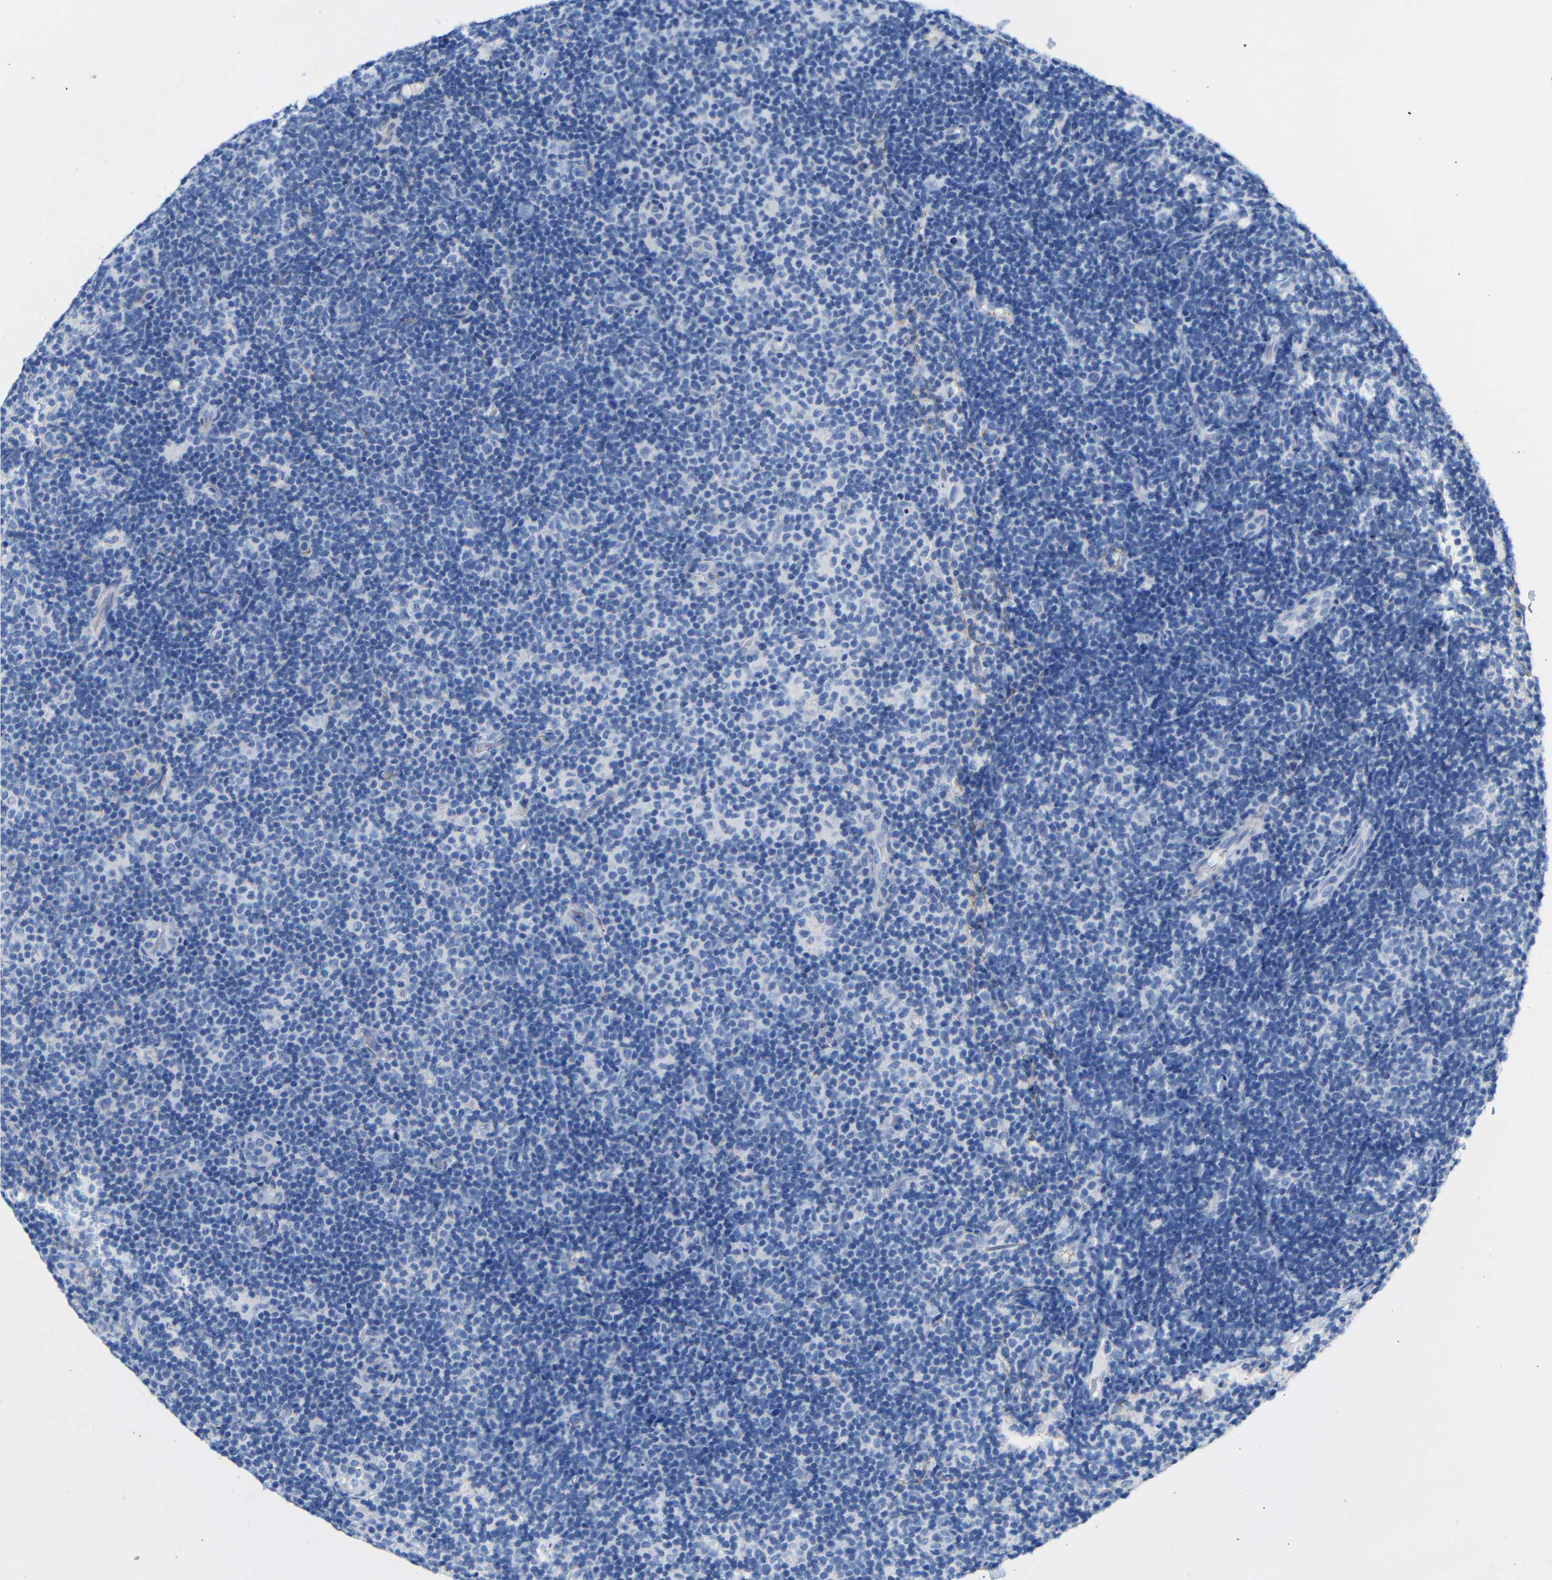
{"staining": {"intensity": "negative", "quantity": "none", "location": "none"}, "tissue": "lymphoma", "cell_type": "Tumor cells", "image_type": "cancer", "snomed": [{"axis": "morphology", "description": "Malignant lymphoma, non-Hodgkin's type, Low grade"}, {"axis": "topography", "description": "Lymph node"}], "caption": "Immunohistochemistry image of low-grade malignant lymphoma, non-Hodgkin's type stained for a protein (brown), which exhibits no staining in tumor cells.", "gene": "CGNL1", "patient": {"sex": "male", "age": 83}}